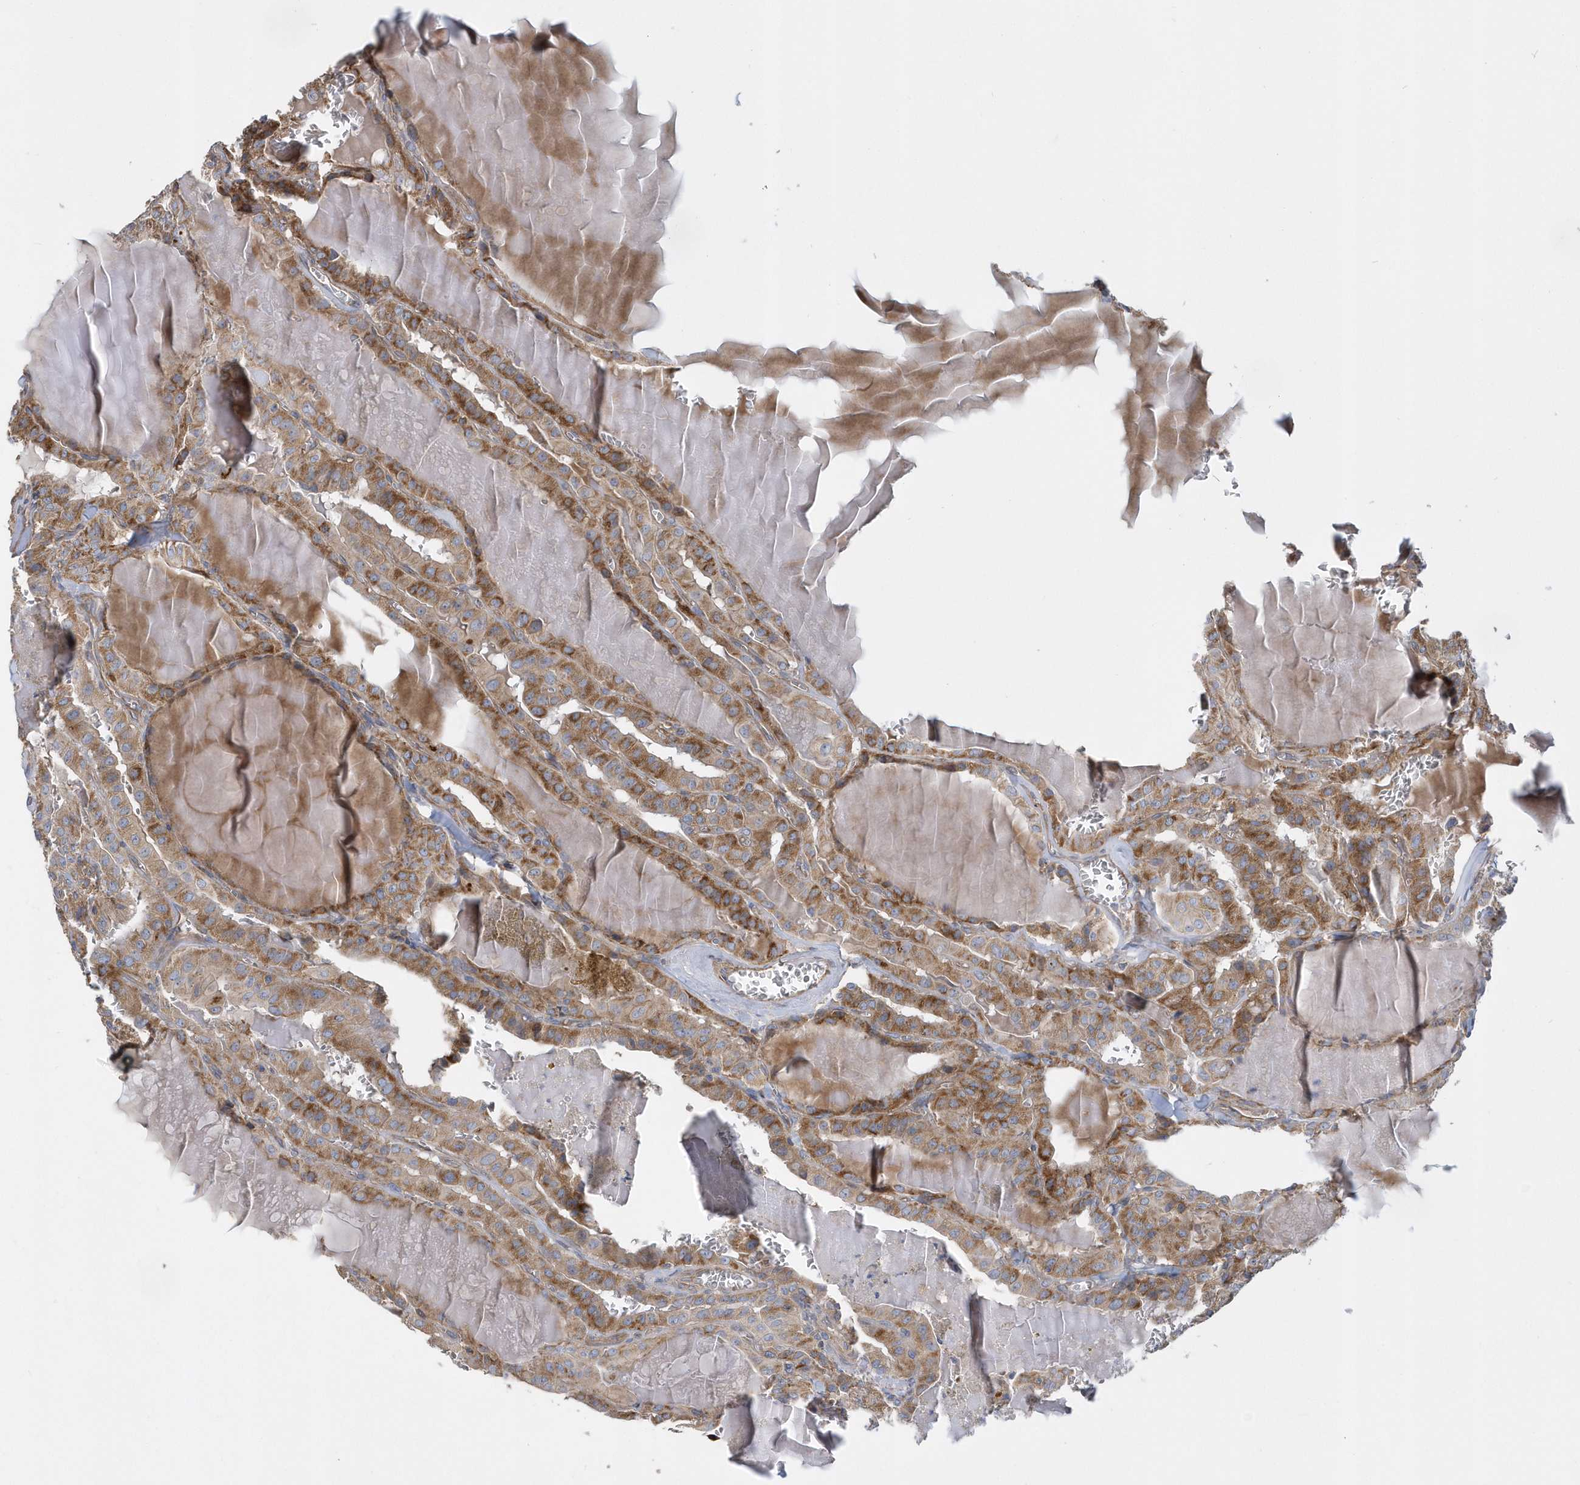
{"staining": {"intensity": "moderate", "quantity": ">75%", "location": "cytoplasmic/membranous"}, "tissue": "thyroid cancer", "cell_type": "Tumor cells", "image_type": "cancer", "snomed": [{"axis": "morphology", "description": "Papillary adenocarcinoma, NOS"}, {"axis": "topography", "description": "Thyroid gland"}], "caption": "Moderate cytoplasmic/membranous staining for a protein is appreciated in about >75% of tumor cells of papillary adenocarcinoma (thyroid) using IHC.", "gene": "TRAIP", "patient": {"sex": "male", "age": 52}}